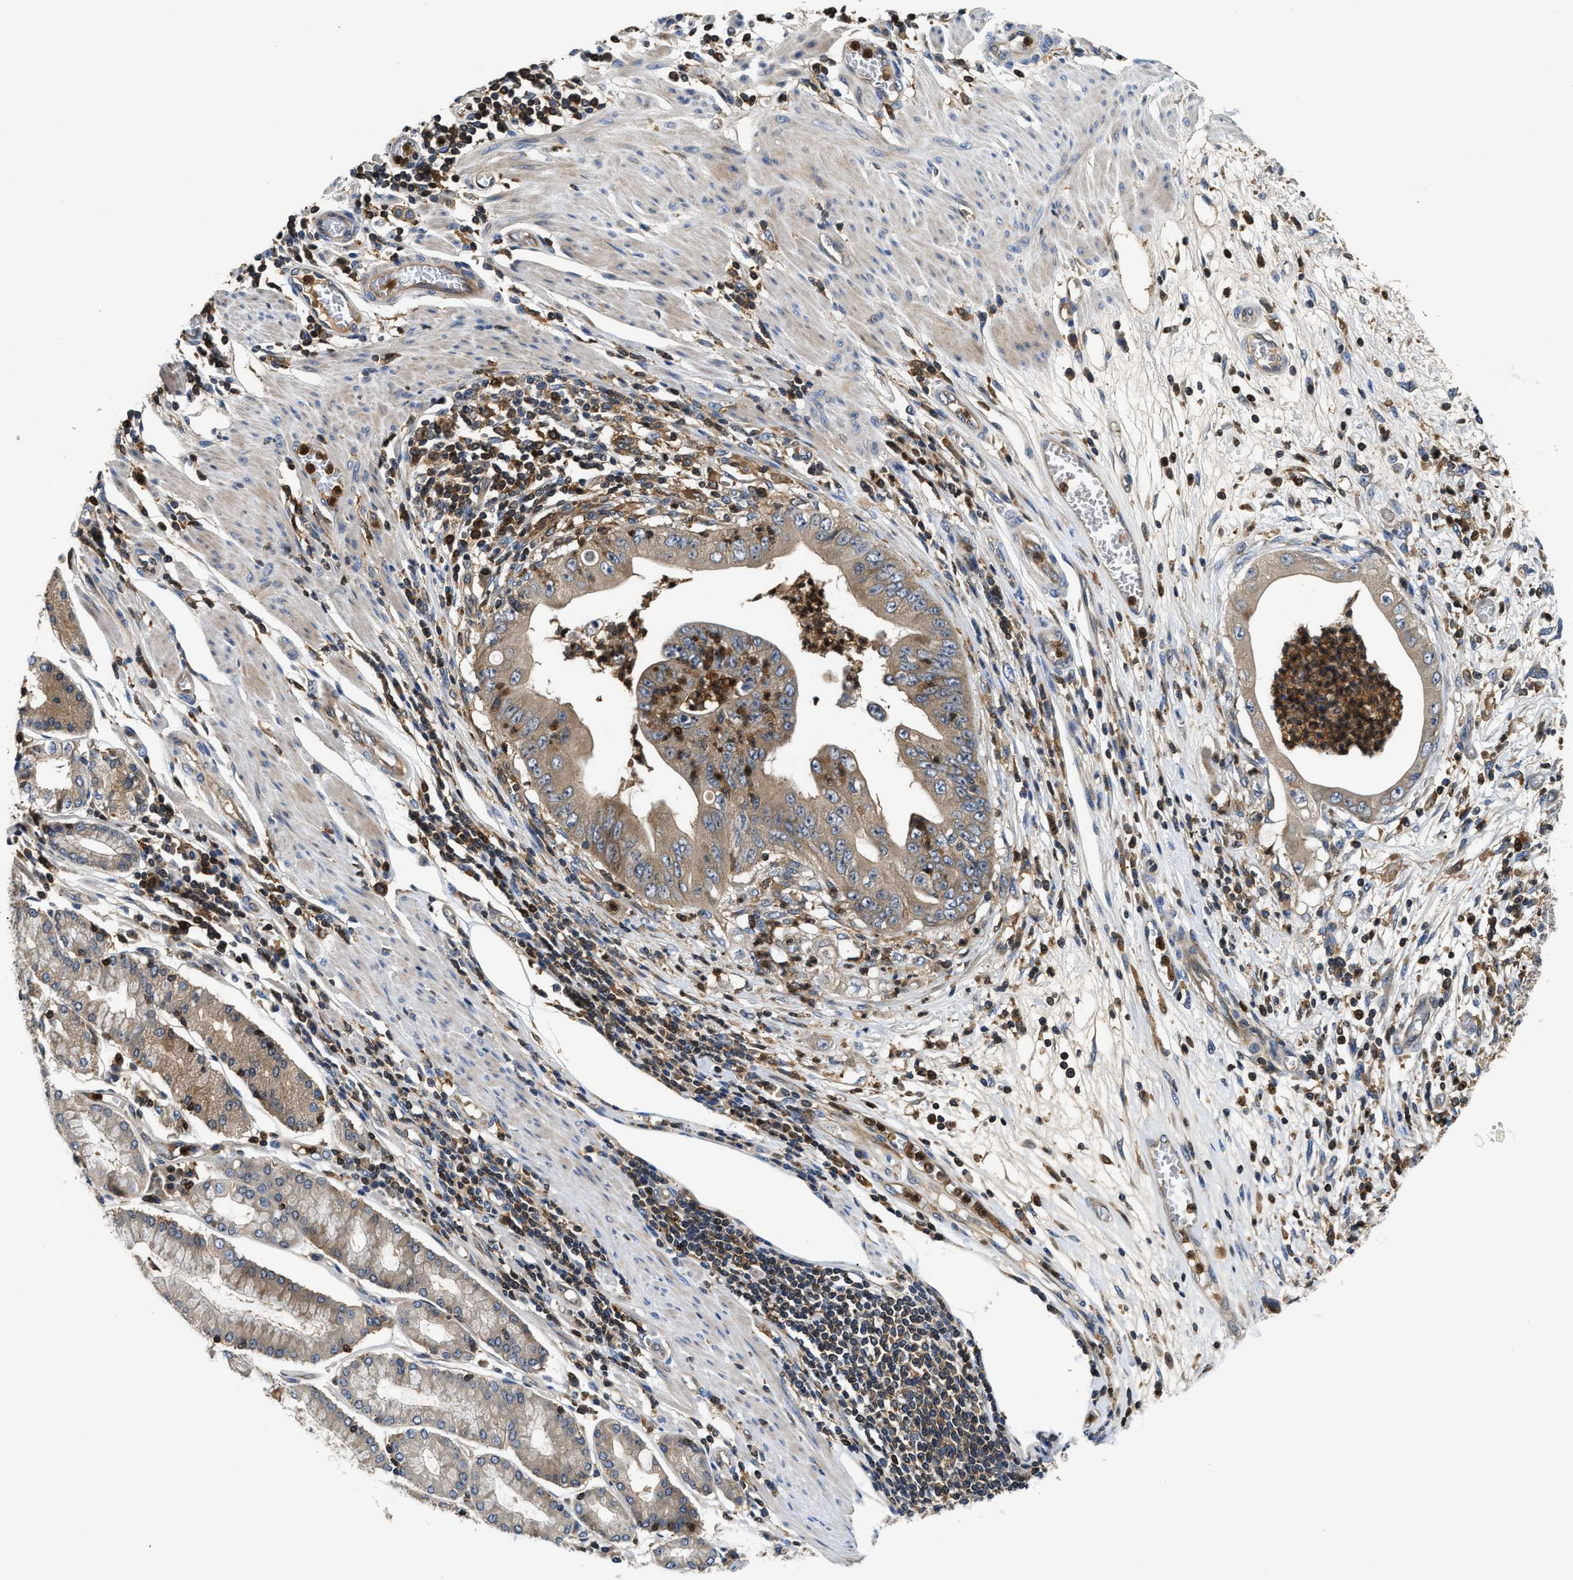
{"staining": {"intensity": "weak", "quantity": ">75%", "location": "cytoplasmic/membranous"}, "tissue": "stomach cancer", "cell_type": "Tumor cells", "image_type": "cancer", "snomed": [{"axis": "morphology", "description": "Adenocarcinoma, NOS"}, {"axis": "topography", "description": "Stomach"}], "caption": "Protein staining shows weak cytoplasmic/membranous expression in approximately >75% of tumor cells in stomach cancer (adenocarcinoma).", "gene": "OSTF1", "patient": {"sex": "female", "age": 73}}